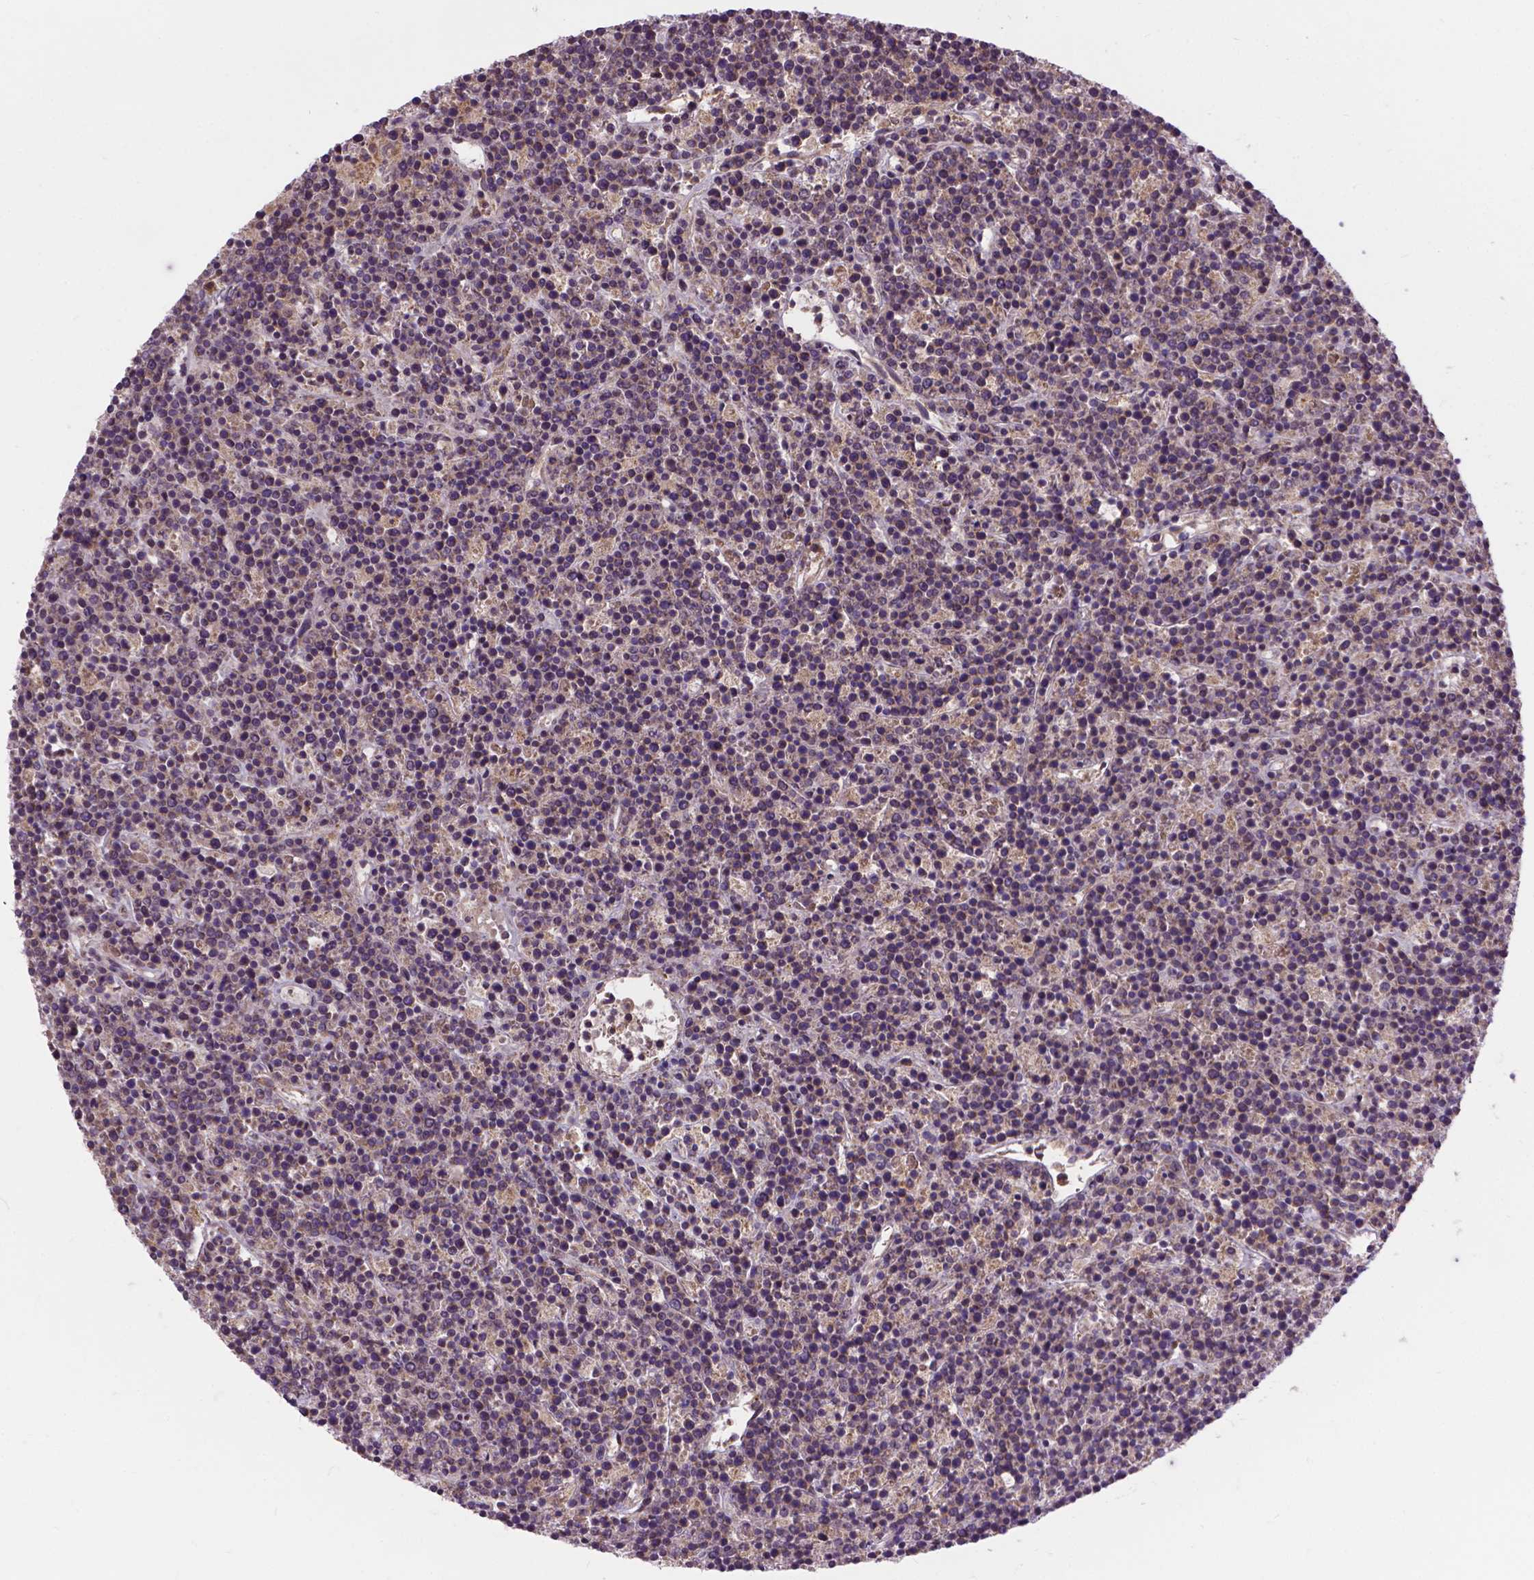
{"staining": {"intensity": "weak", "quantity": ">75%", "location": "cytoplasmic/membranous"}, "tissue": "lymphoma", "cell_type": "Tumor cells", "image_type": "cancer", "snomed": [{"axis": "morphology", "description": "Malignant lymphoma, non-Hodgkin's type, High grade"}, {"axis": "topography", "description": "Ovary"}], "caption": "Immunohistochemistry (IHC) photomicrograph of neoplastic tissue: human lymphoma stained using immunohistochemistry (IHC) demonstrates low levels of weak protein expression localized specifically in the cytoplasmic/membranous of tumor cells, appearing as a cytoplasmic/membranous brown color.", "gene": "ZNF616", "patient": {"sex": "female", "age": 56}}